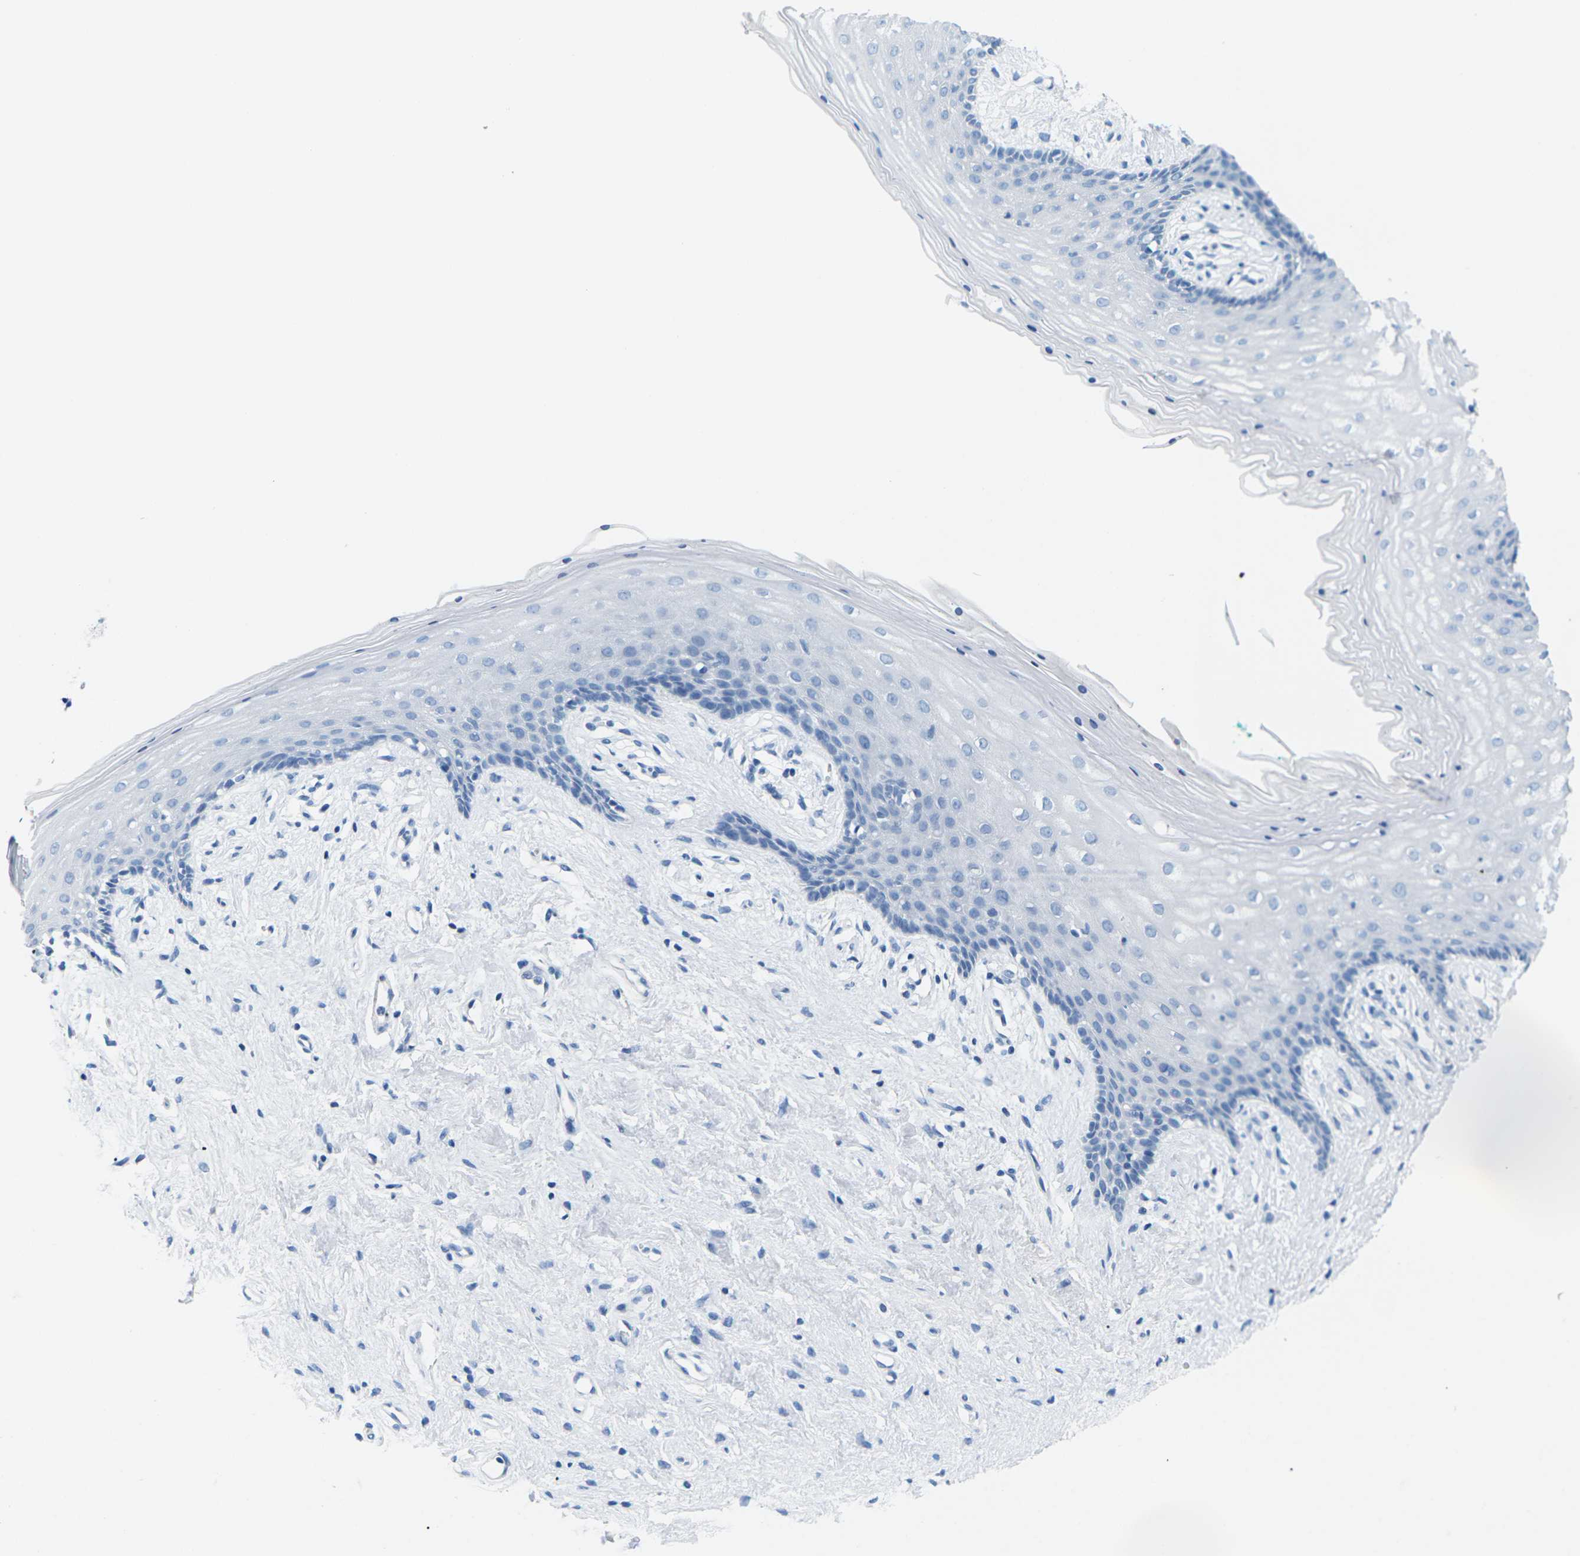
{"staining": {"intensity": "negative", "quantity": "none", "location": "none"}, "tissue": "vagina", "cell_type": "Squamous epithelial cells", "image_type": "normal", "snomed": [{"axis": "morphology", "description": "Normal tissue, NOS"}, {"axis": "topography", "description": "Vagina"}], "caption": "Immunohistochemistry (IHC) histopathology image of normal vagina: vagina stained with DAB reveals no significant protein expression in squamous epithelial cells.", "gene": "SLC12A1", "patient": {"sex": "female", "age": 44}}